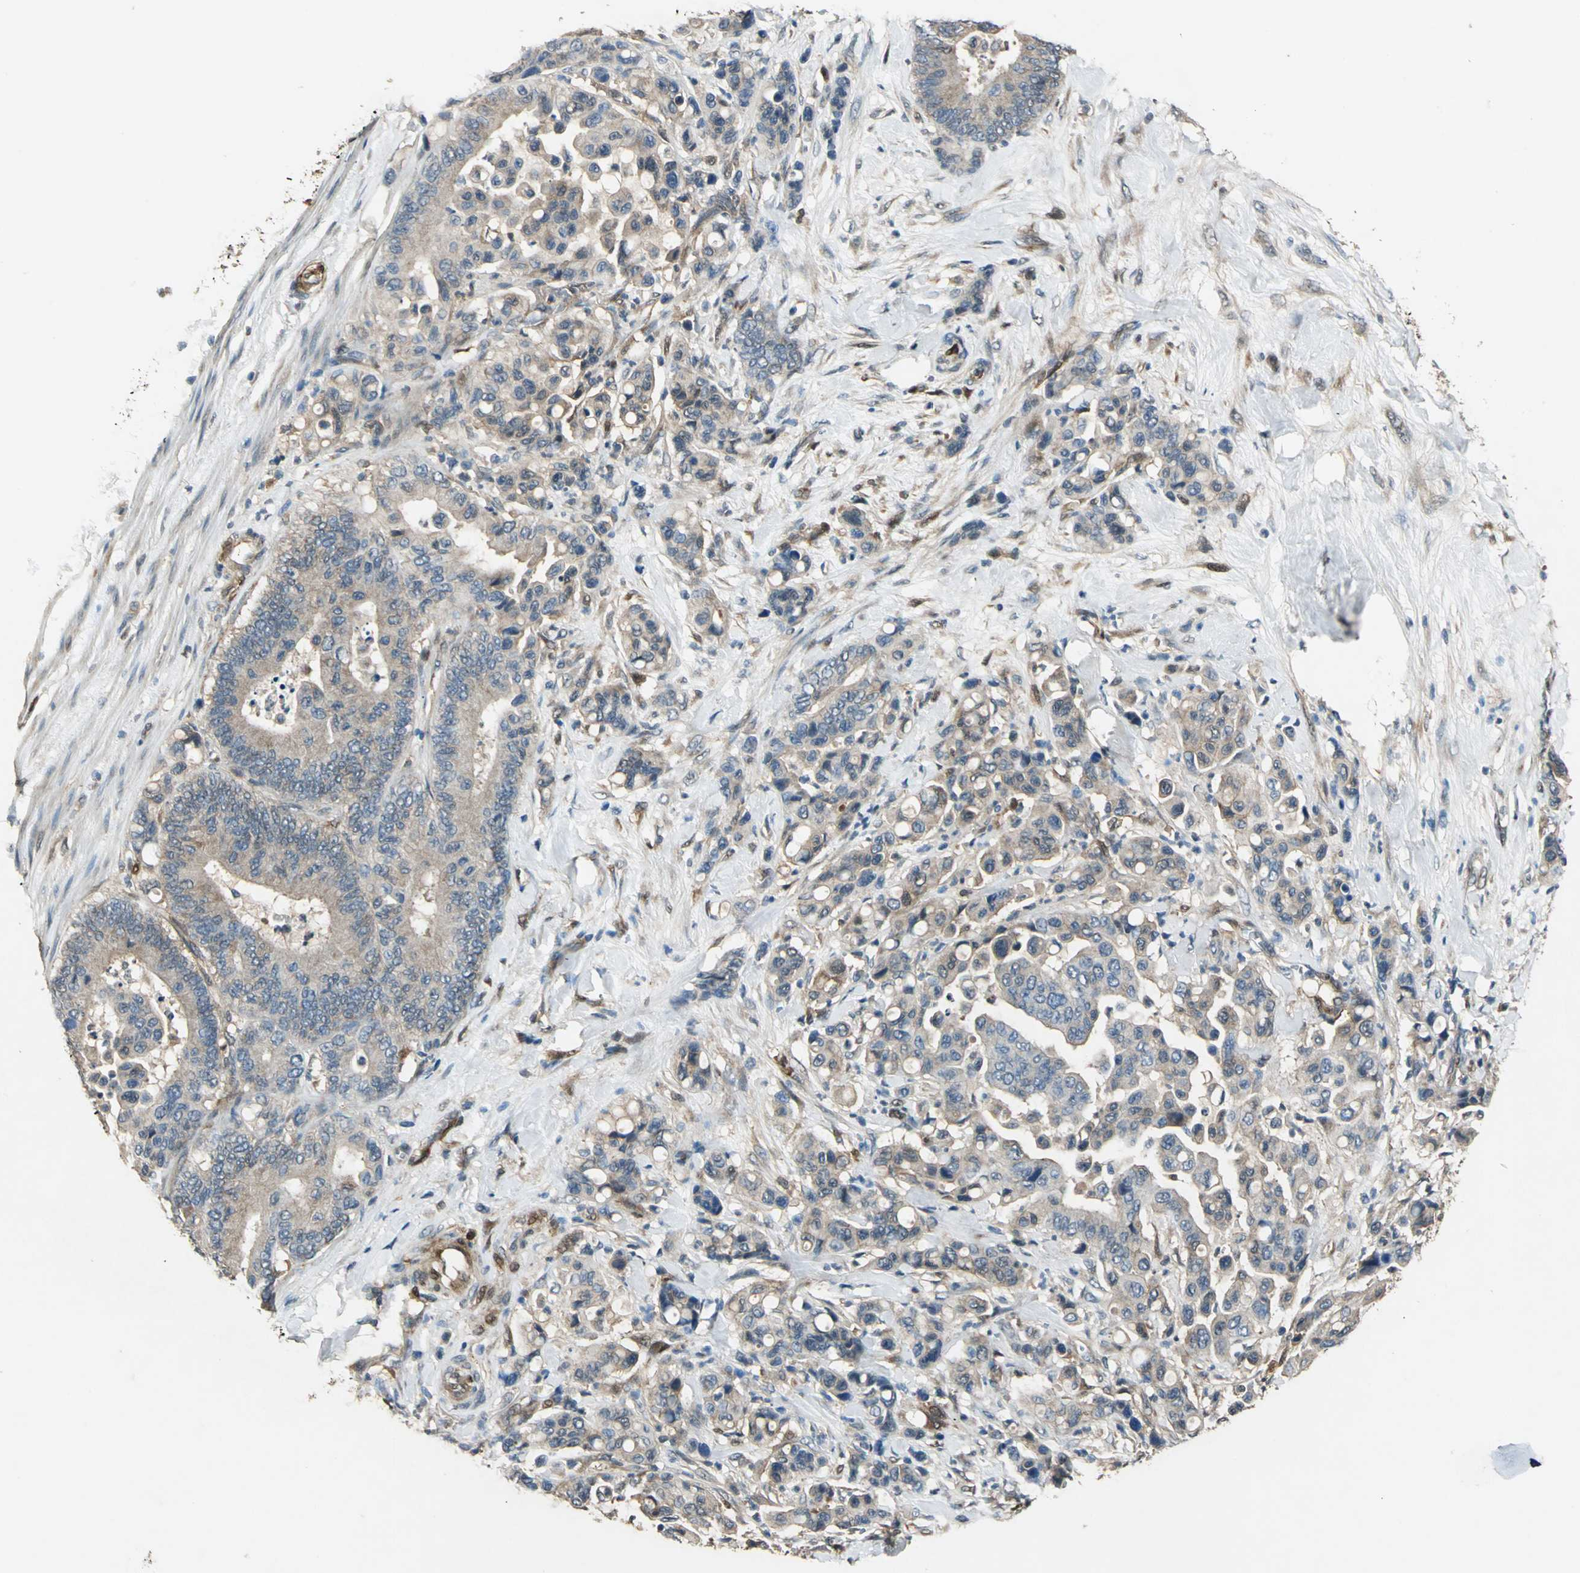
{"staining": {"intensity": "weak", "quantity": ">75%", "location": "cytoplasmic/membranous"}, "tissue": "colorectal cancer", "cell_type": "Tumor cells", "image_type": "cancer", "snomed": [{"axis": "morphology", "description": "Normal tissue, NOS"}, {"axis": "morphology", "description": "Adenocarcinoma, NOS"}, {"axis": "topography", "description": "Colon"}], "caption": "Tumor cells reveal low levels of weak cytoplasmic/membranous positivity in approximately >75% of cells in colorectal cancer (adenocarcinoma).", "gene": "RRM2B", "patient": {"sex": "male", "age": 82}}